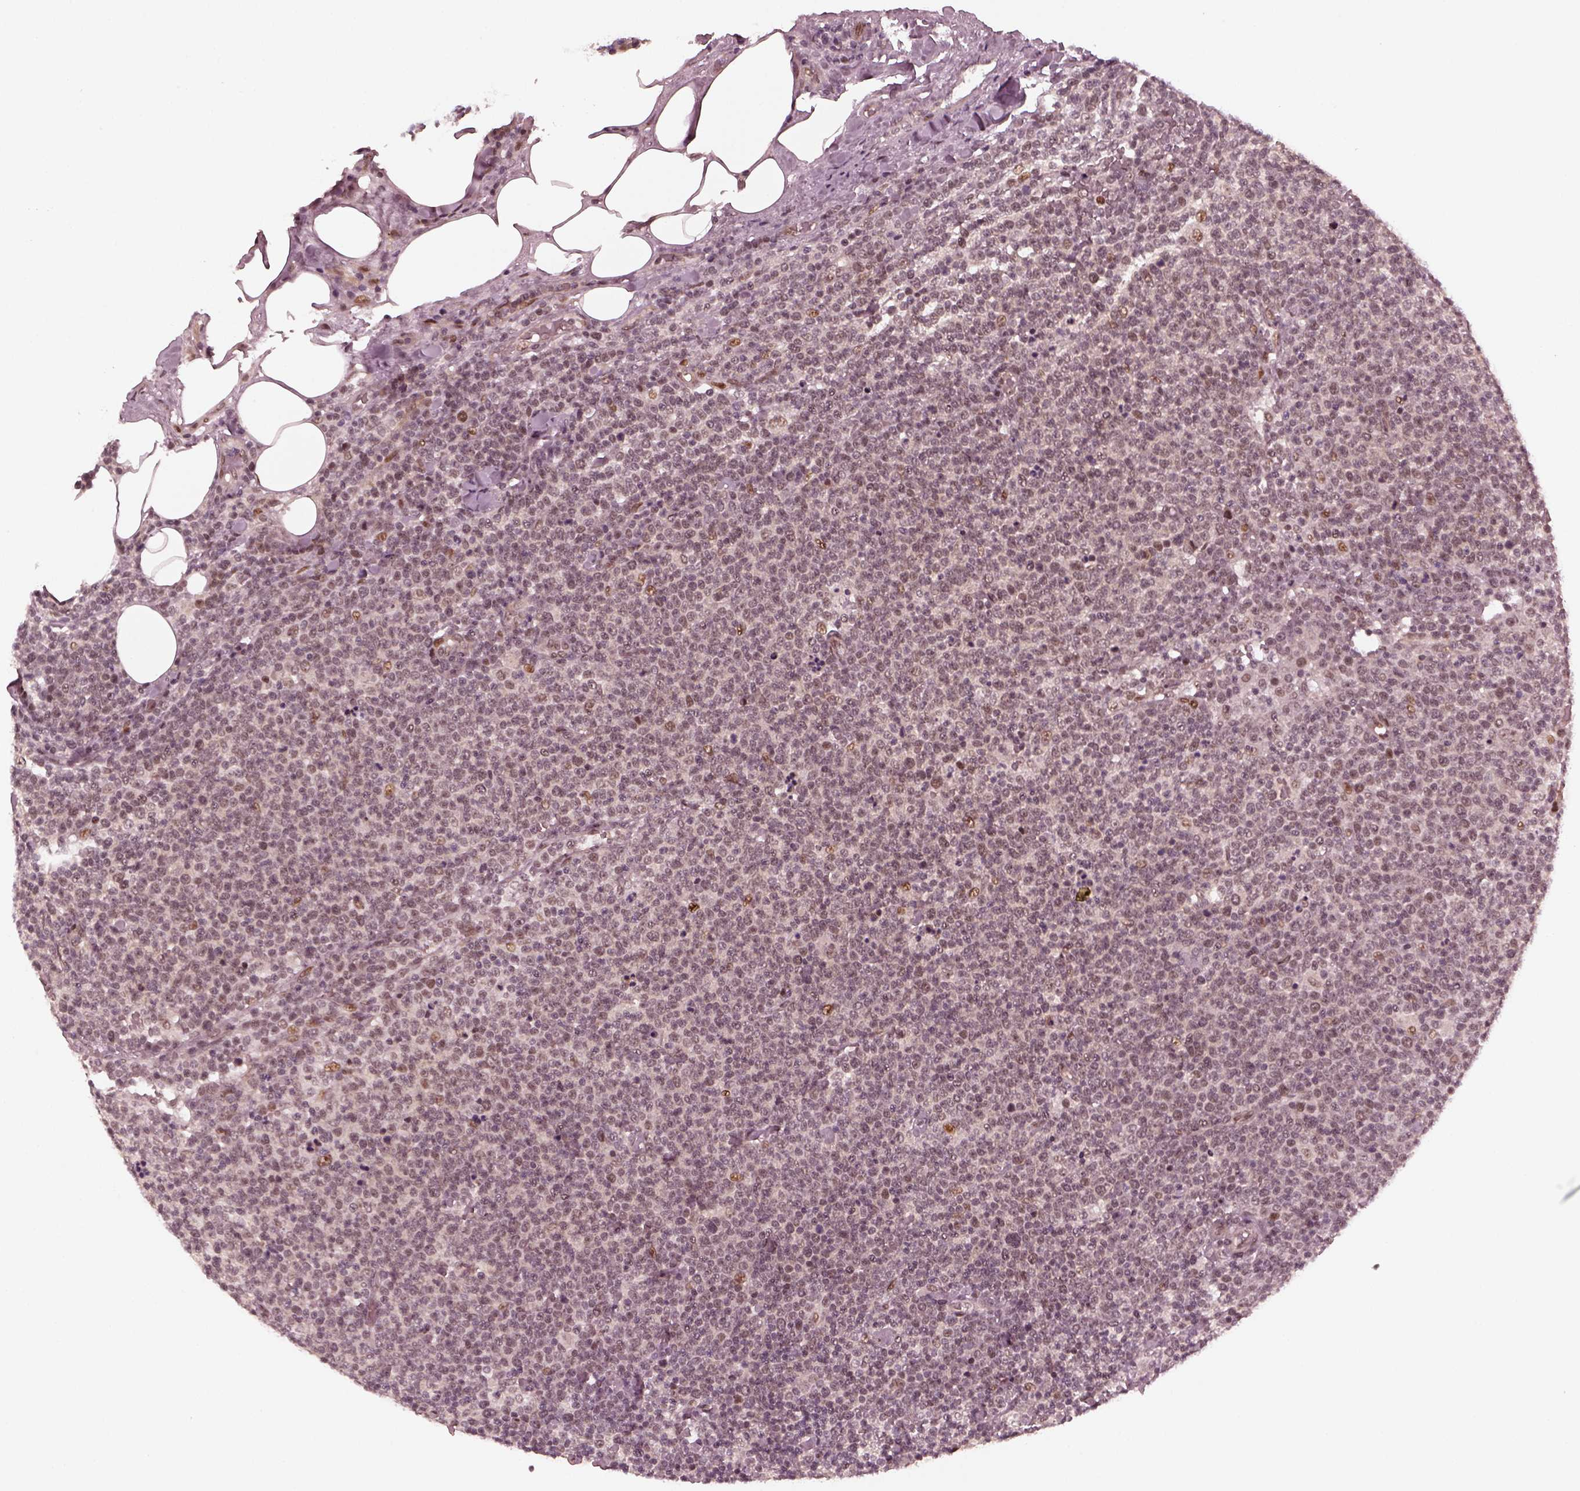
{"staining": {"intensity": "moderate", "quantity": "<25%", "location": "nuclear"}, "tissue": "lymphoma", "cell_type": "Tumor cells", "image_type": "cancer", "snomed": [{"axis": "morphology", "description": "Malignant lymphoma, non-Hodgkin's type, High grade"}, {"axis": "topography", "description": "Lymph node"}], "caption": "Immunohistochemical staining of human malignant lymphoma, non-Hodgkin's type (high-grade) shows low levels of moderate nuclear protein positivity in about <25% of tumor cells.", "gene": "TRIB3", "patient": {"sex": "male", "age": 61}}